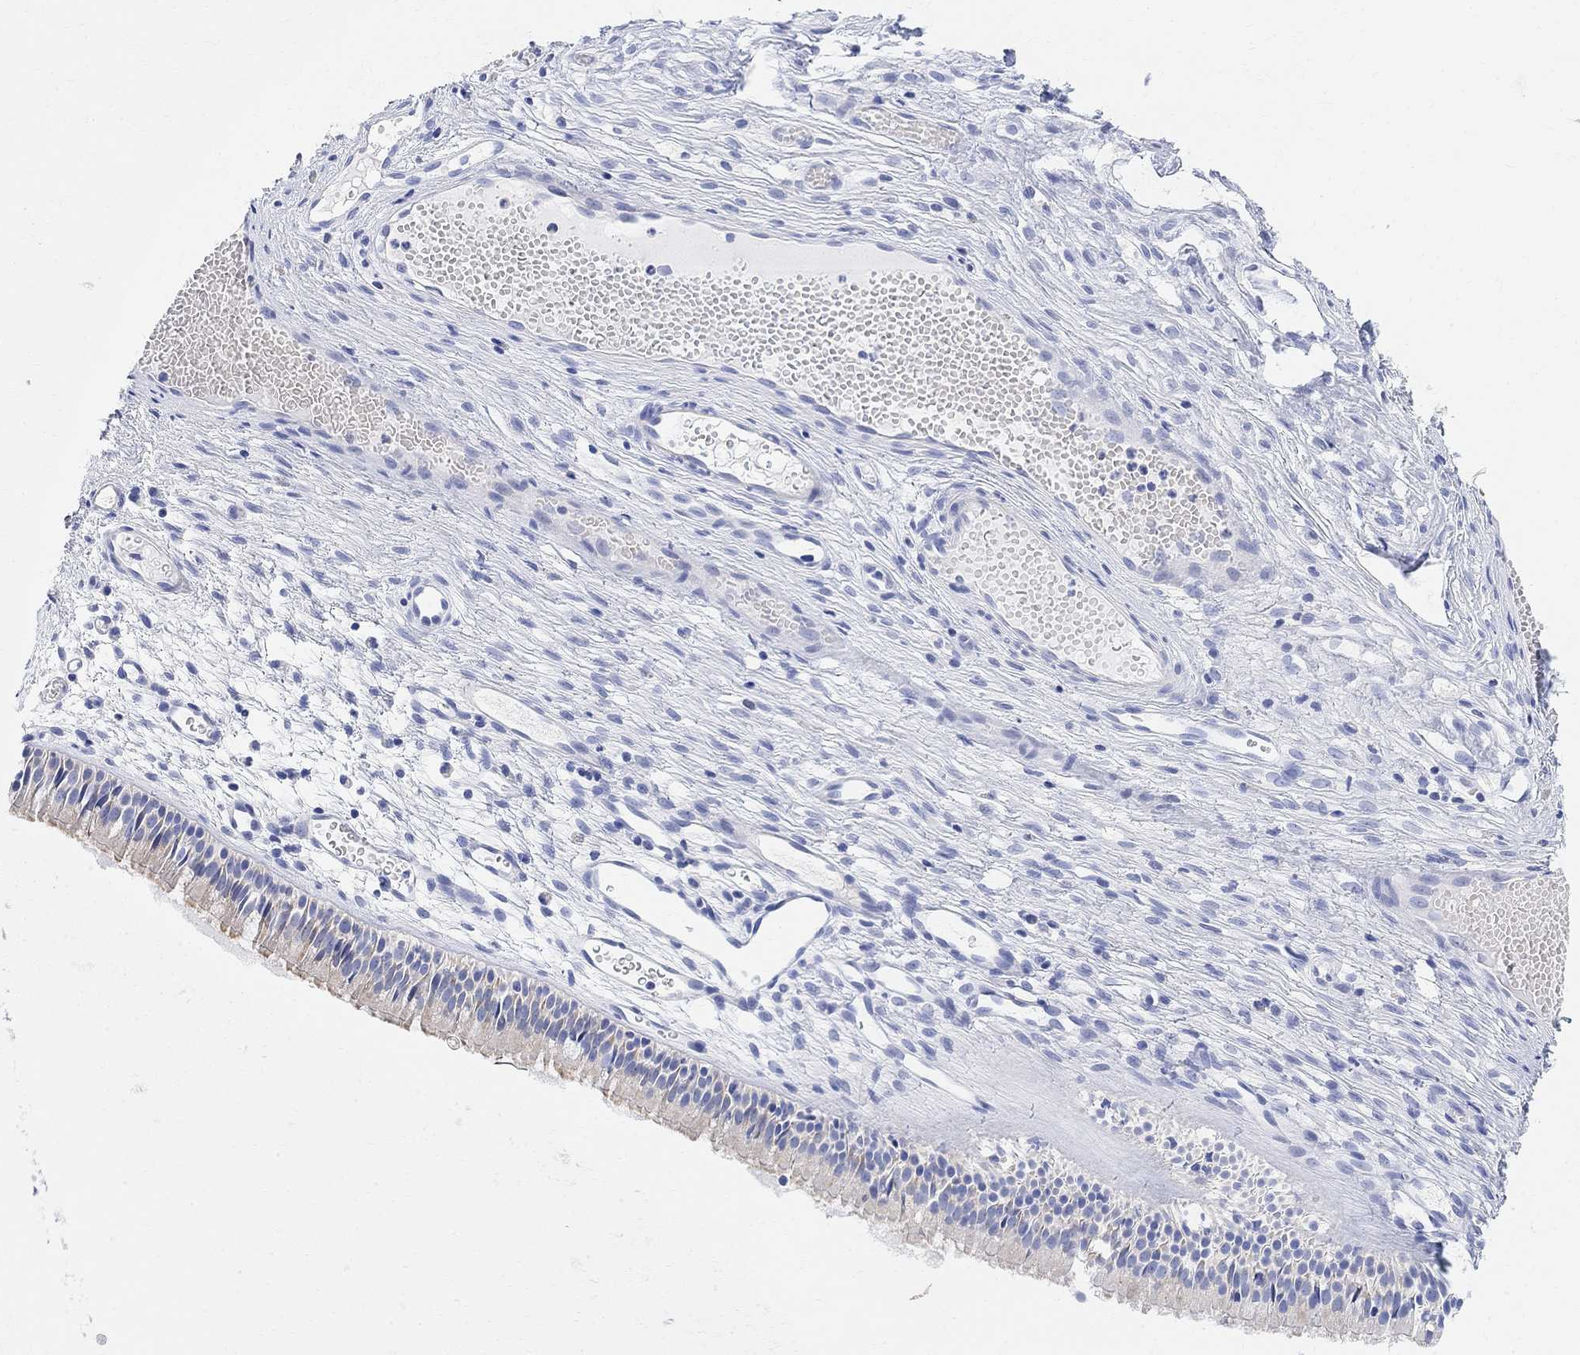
{"staining": {"intensity": "moderate", "quantity": "<25%", "location": "cytoplasmic/membranous"}, "tissue": "nasopharynx", "cell_type": "Respiratory epithelial cells", "image_type": "normal", "snomed": [{"axis": "morphology", "description": "Normal tissue, NOS"}, {"axis": "topography", "description": "Nasopharynx"}], "caption": "Moderate cytoplasmic/membranous protein expression is appreciated in about <25% of respiratory epithelial cells in nasopharynx.", "gene": "RETNLB", "patient": {"sex": "male", "age": 51}}